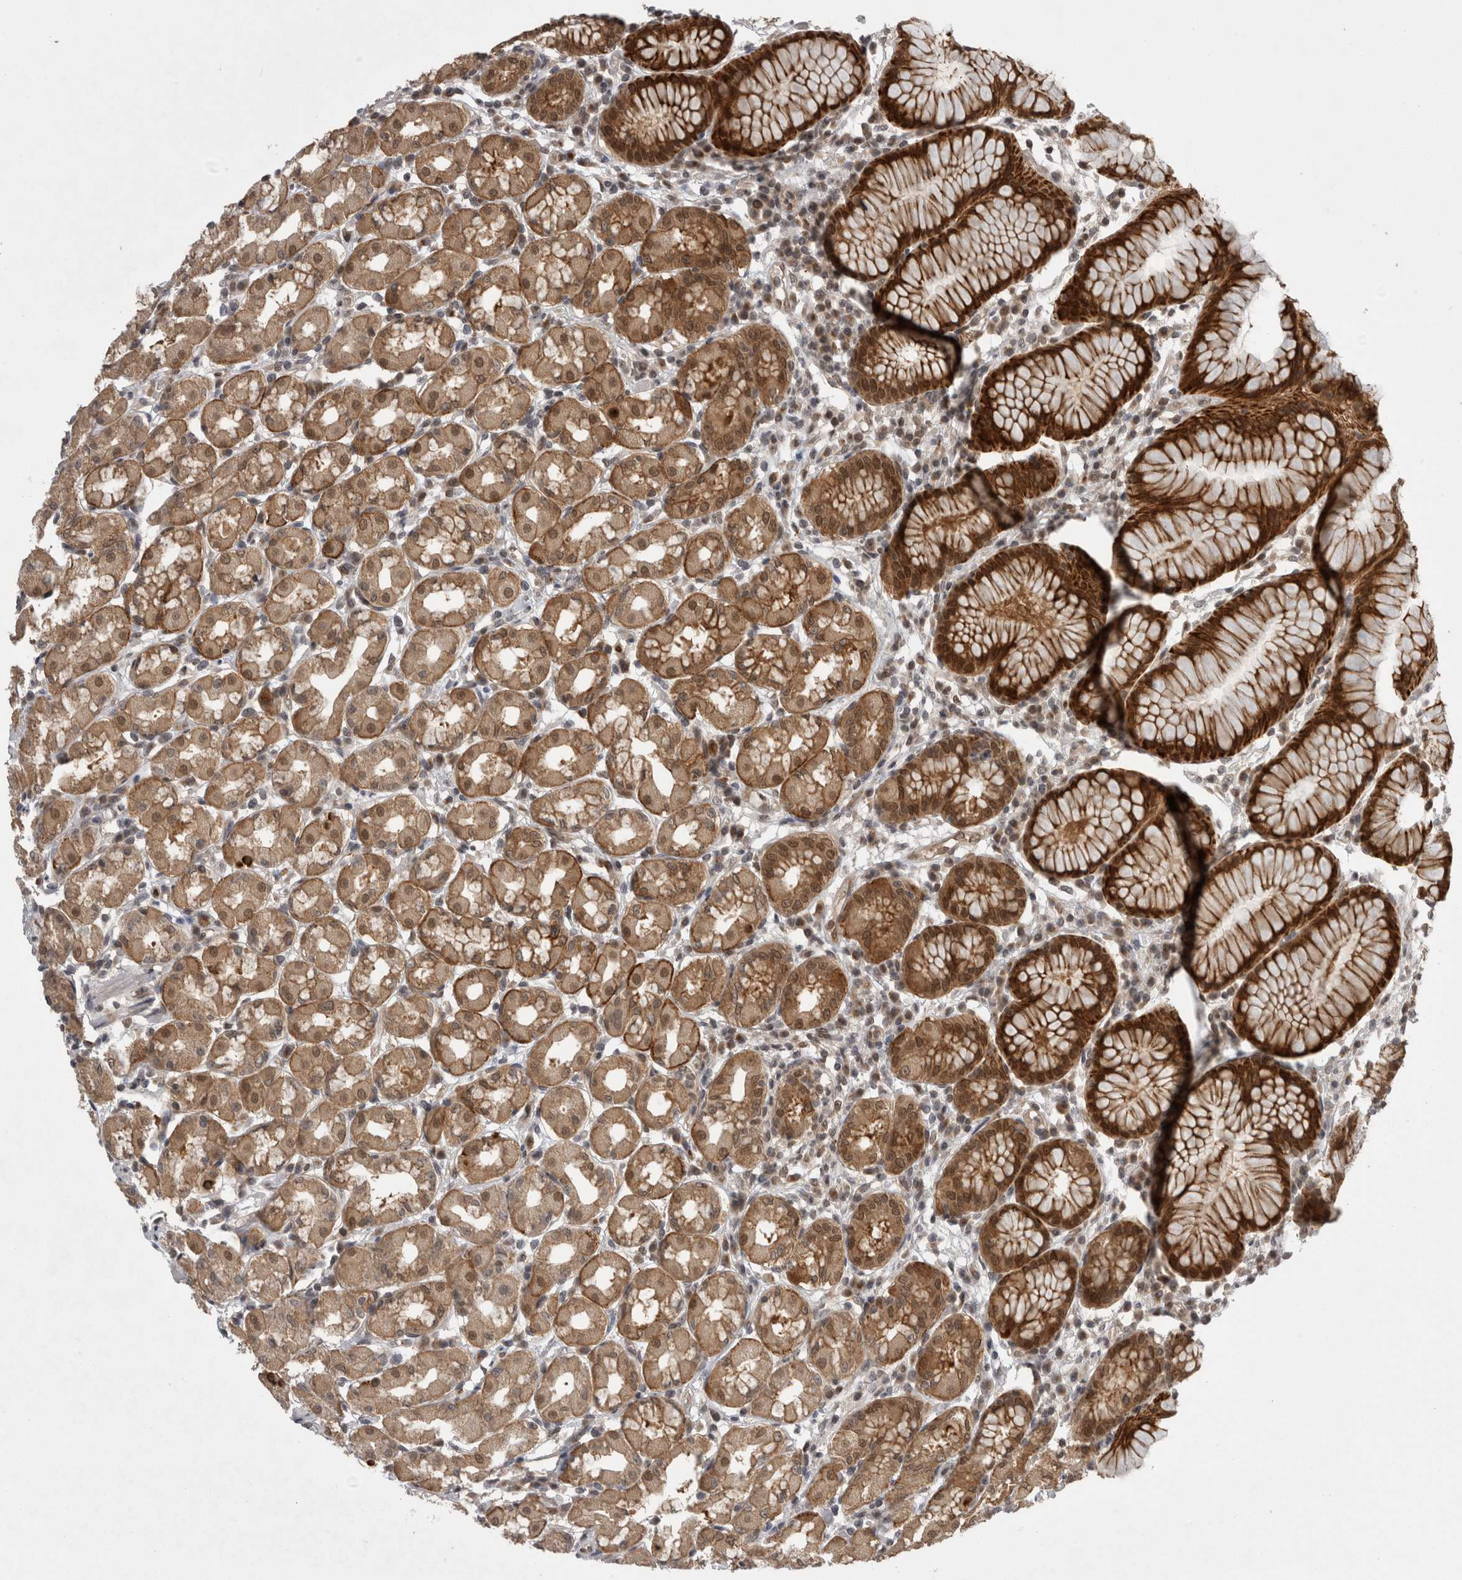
{"staining": {"intensity": "strong", "quantity": "25%-75%", "location": "cytoplasmic/membranous,nuclear"}, "tissue": "stomach", "cell_type": "Glandular cells", "image_type": "normal", "snomed": [{"axis": "morphology", "description": "Normal tissue, NOS"}, {"axis": "topography", "description": "Stomach"}, {"axis": "topography", "description": "Stomach, lower"}], "caption": "Stomach stained with DAB IHC shows high levels of strong cytoplasmic/membranous,nuclear positivity in about 25%-75% of glandular cells. (DAB = brown stain, brightfield microscopy at high magnification).", "gene": "ZNF341", "patient": {"sex": "female", "age": 56}}